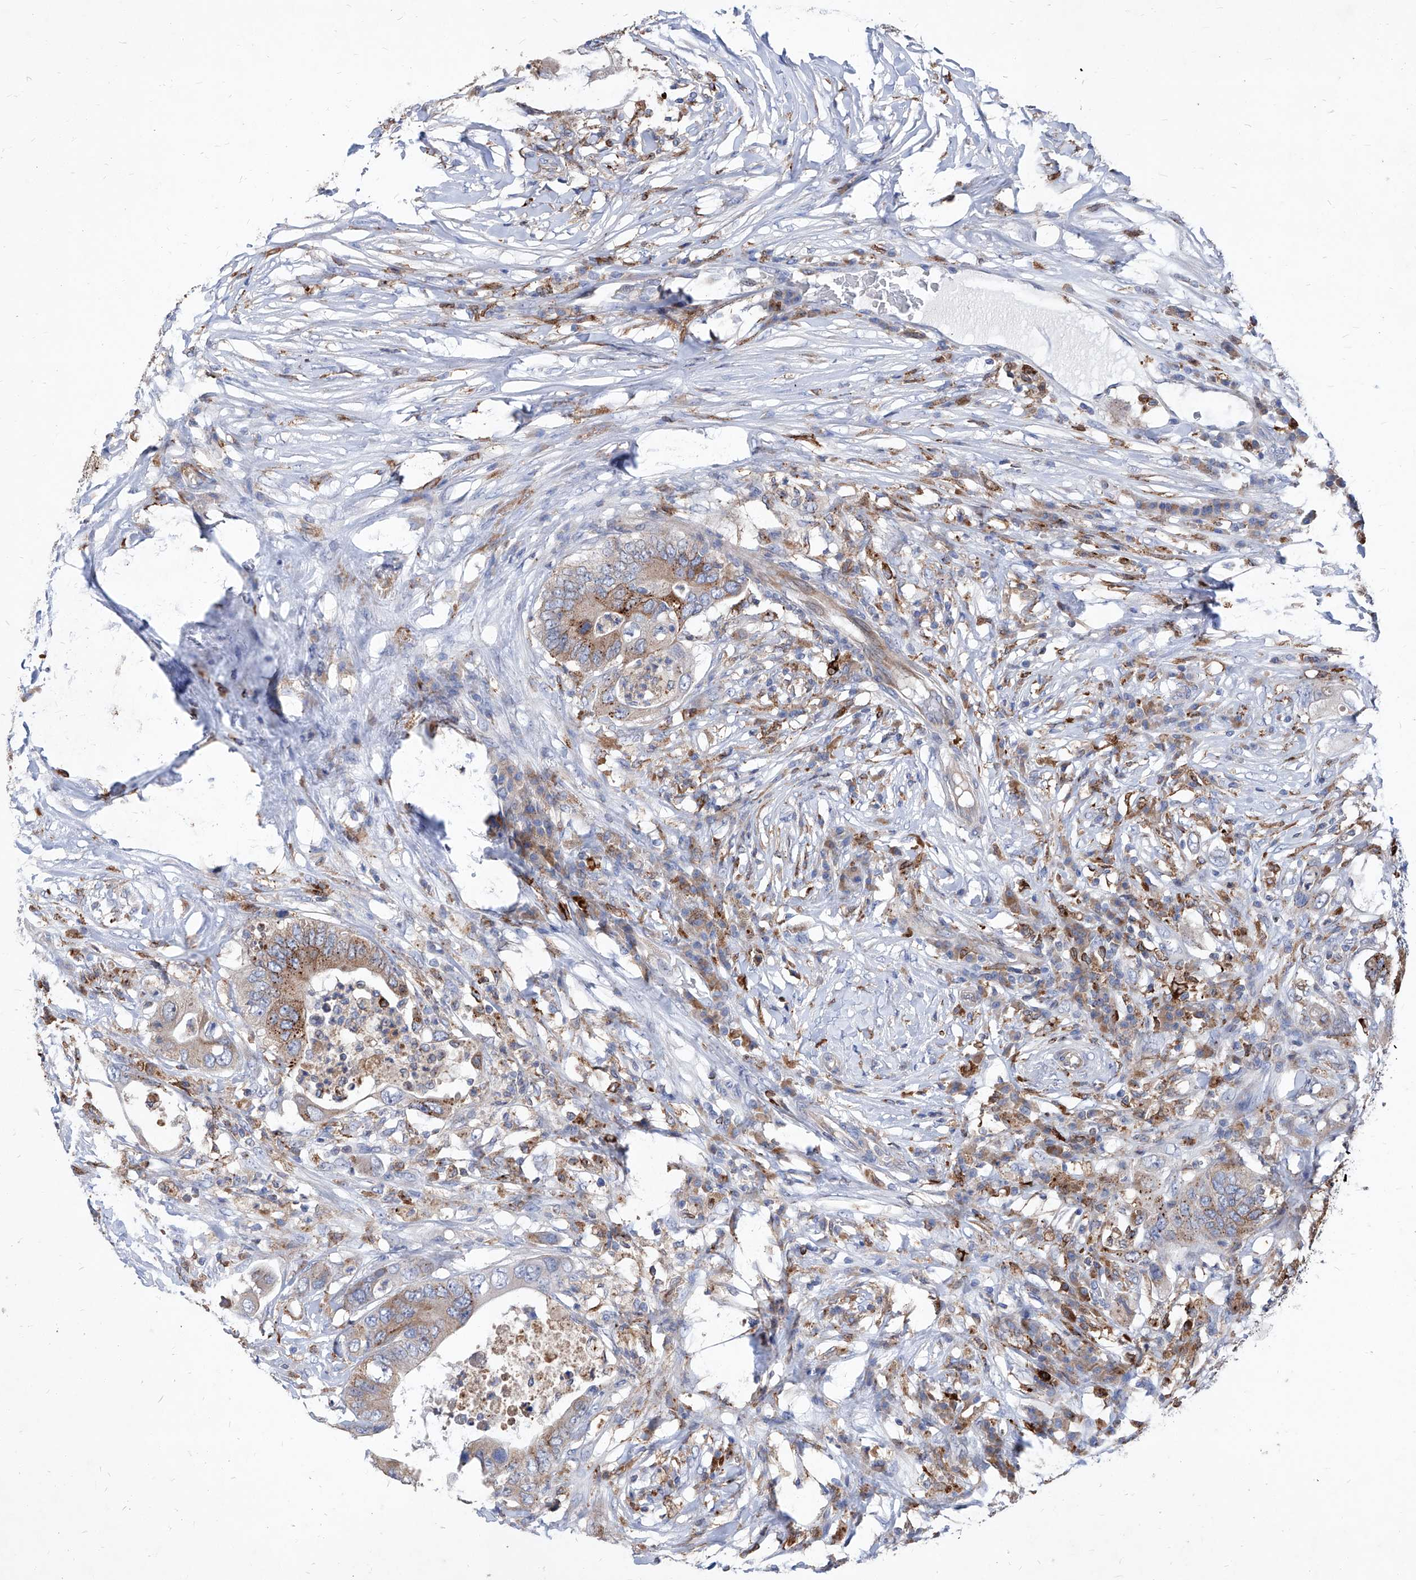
{"staining": {"intensity": "moderate", "quantity": ">75%", "location": "cytoplasmic/membranous"}, "tissue": "colorectal cancer", "cell_type": "Tumor cells", "image_type": "cancer", "snomed": [{"axis": "morphology", "description": "Adenocarcinoma, NOS"}, {"axis": "topography", "description": "Colon"}], "caption": "Protein expression analysis of colorectal adenocarcinoma exhibits moderate cytoplasmic/membranous expression in approximately >75% of tumor cells. (IHC, brightfield microscopy, high magnification).", "gene": "UBOX5", "patient": {"sex": "male", "age": 71}}